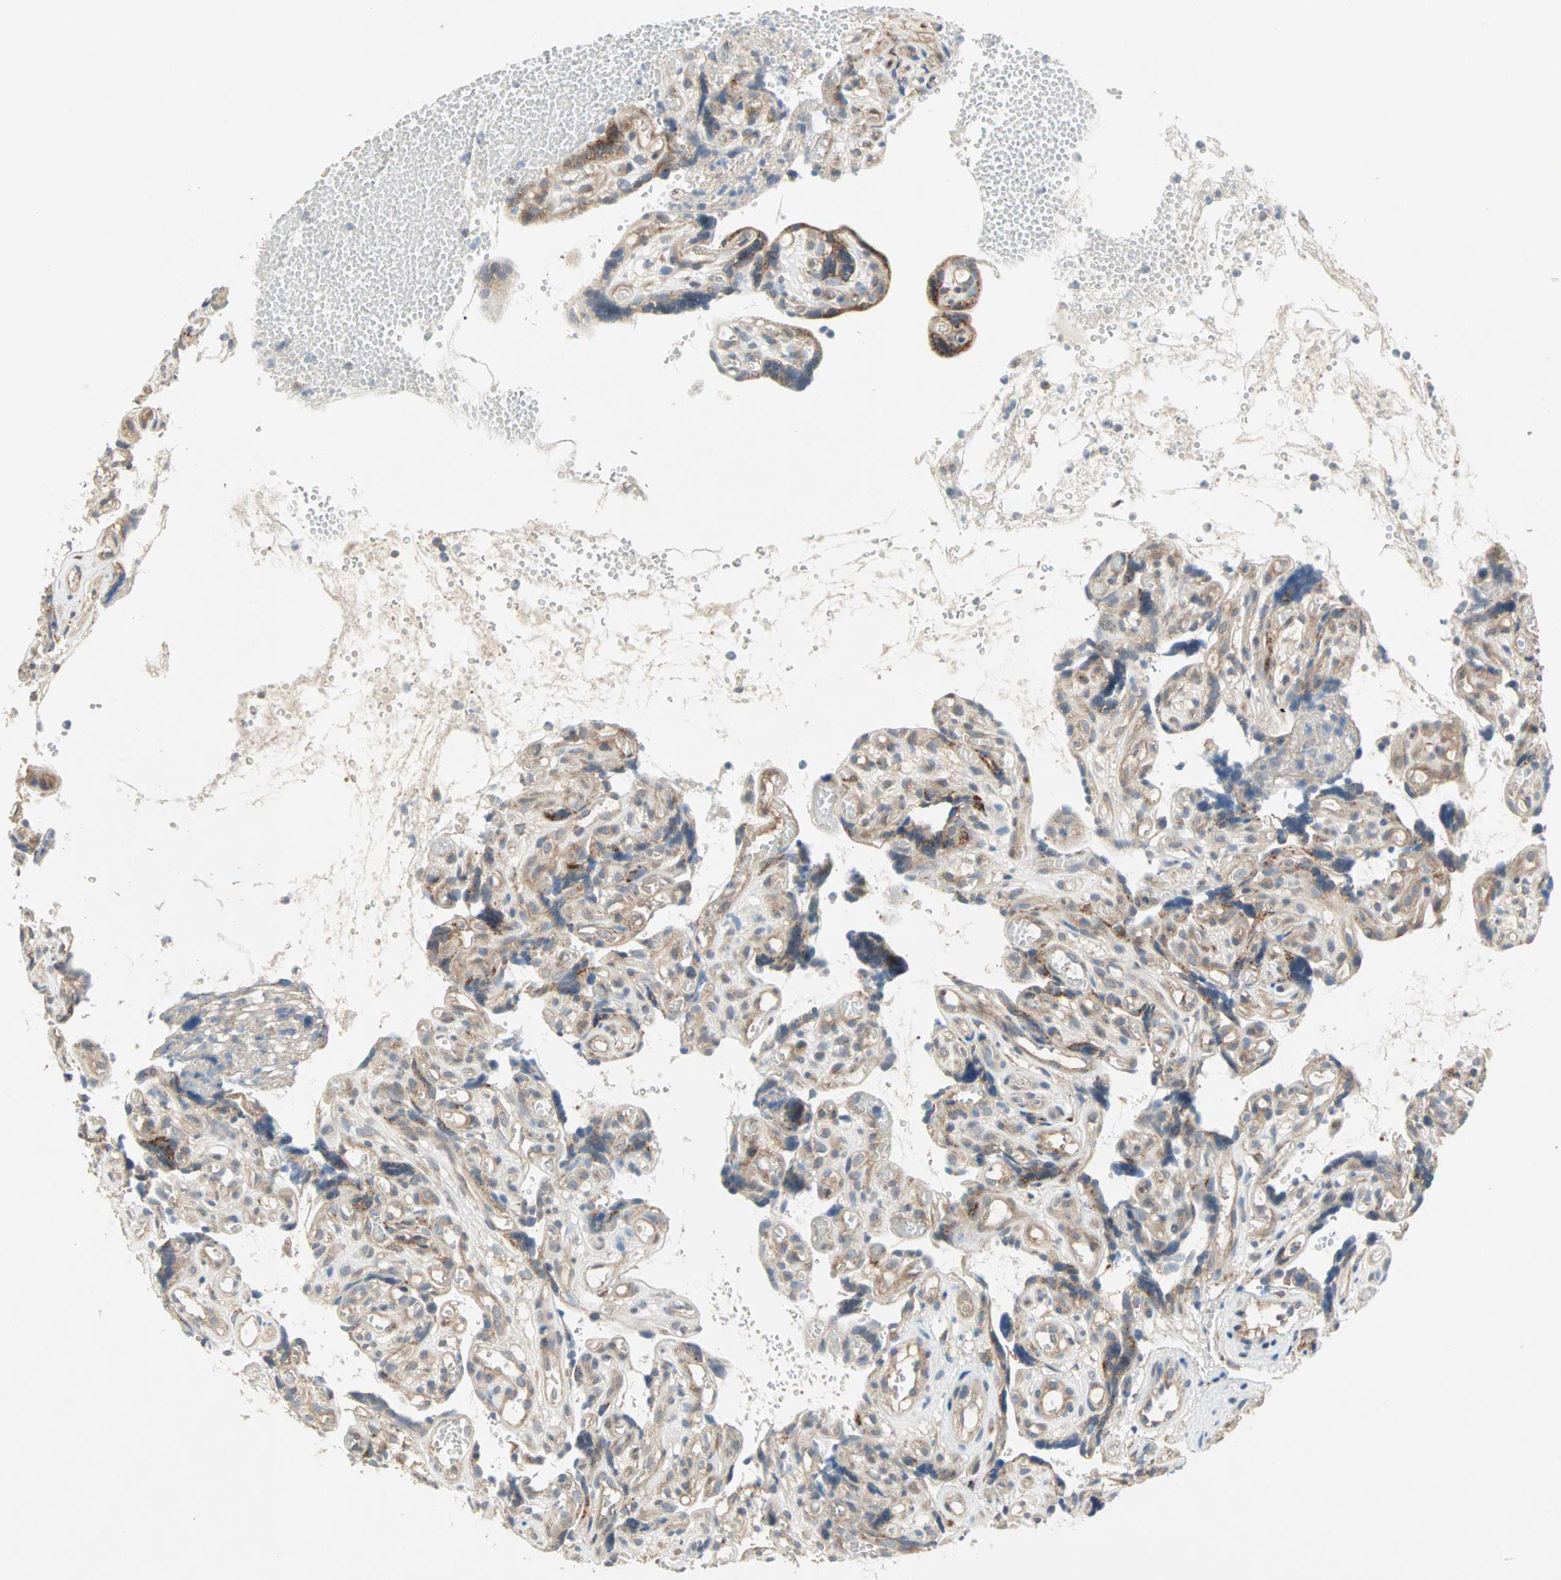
{"staining": {"intensity": "moderate", "quantity": ">75%", "location": "cytoplasmic/membranous"}, "tissue": "placenta", "cell_type": "Decidual cells", "image_type": "normal", "snomed": [{"axis": "morphology", "description": "Normal tissue, NOS"}, {"axis": "topography", "description": "Placenta"}], "caption": "Immunohistochemical staining of normal human placenta reveals >75% levels of moderate cytoplasmic/membranous protein staining in approximately >75% of decidual cells. Nuclei are stained in blue.", "gene": "PDE8A", "patient": {"sex": "female", "age": 30}}